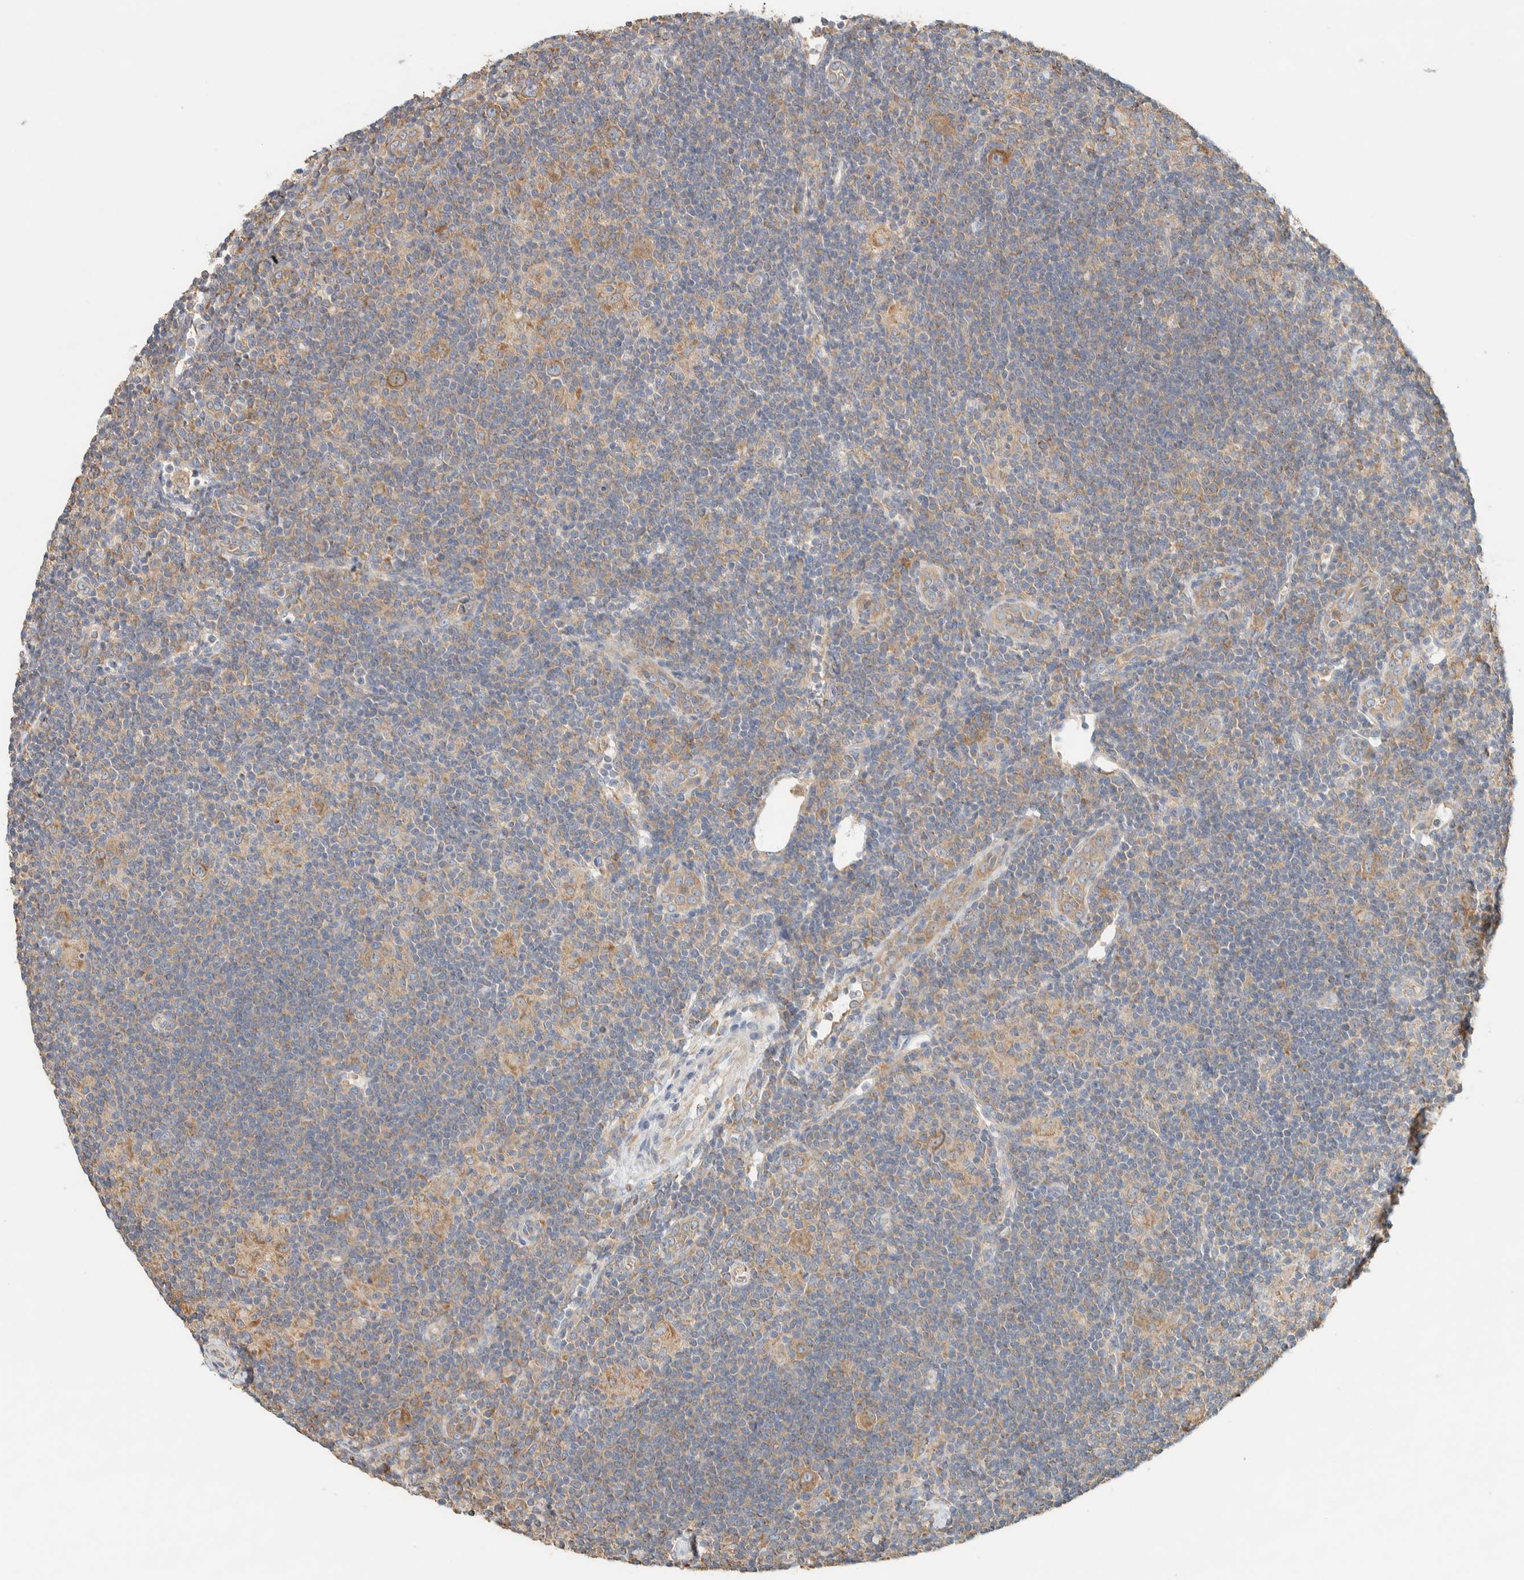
{"staining": {"intensity": "moderate", "quantity": ">75%", "location": "cytoplasmic/membranous"}, "tissue": "lymphoma", "cell_type": "Tumor cells", "image_type": "cancer", "snomed": [{"axis": "morphology", "description": "Hodgkin's disease, NOS"}, {"axis": "topography", "description": "Lymph node"}], "caption": "Hodgkin's disease was stained to show a protein in brown. There is medium levels of moderate cytoplasmic/membranous expression in about >75% of tumor cells.", "gene": "RAB11FIP1", "patient": {"sex": "female", "age": 57}}